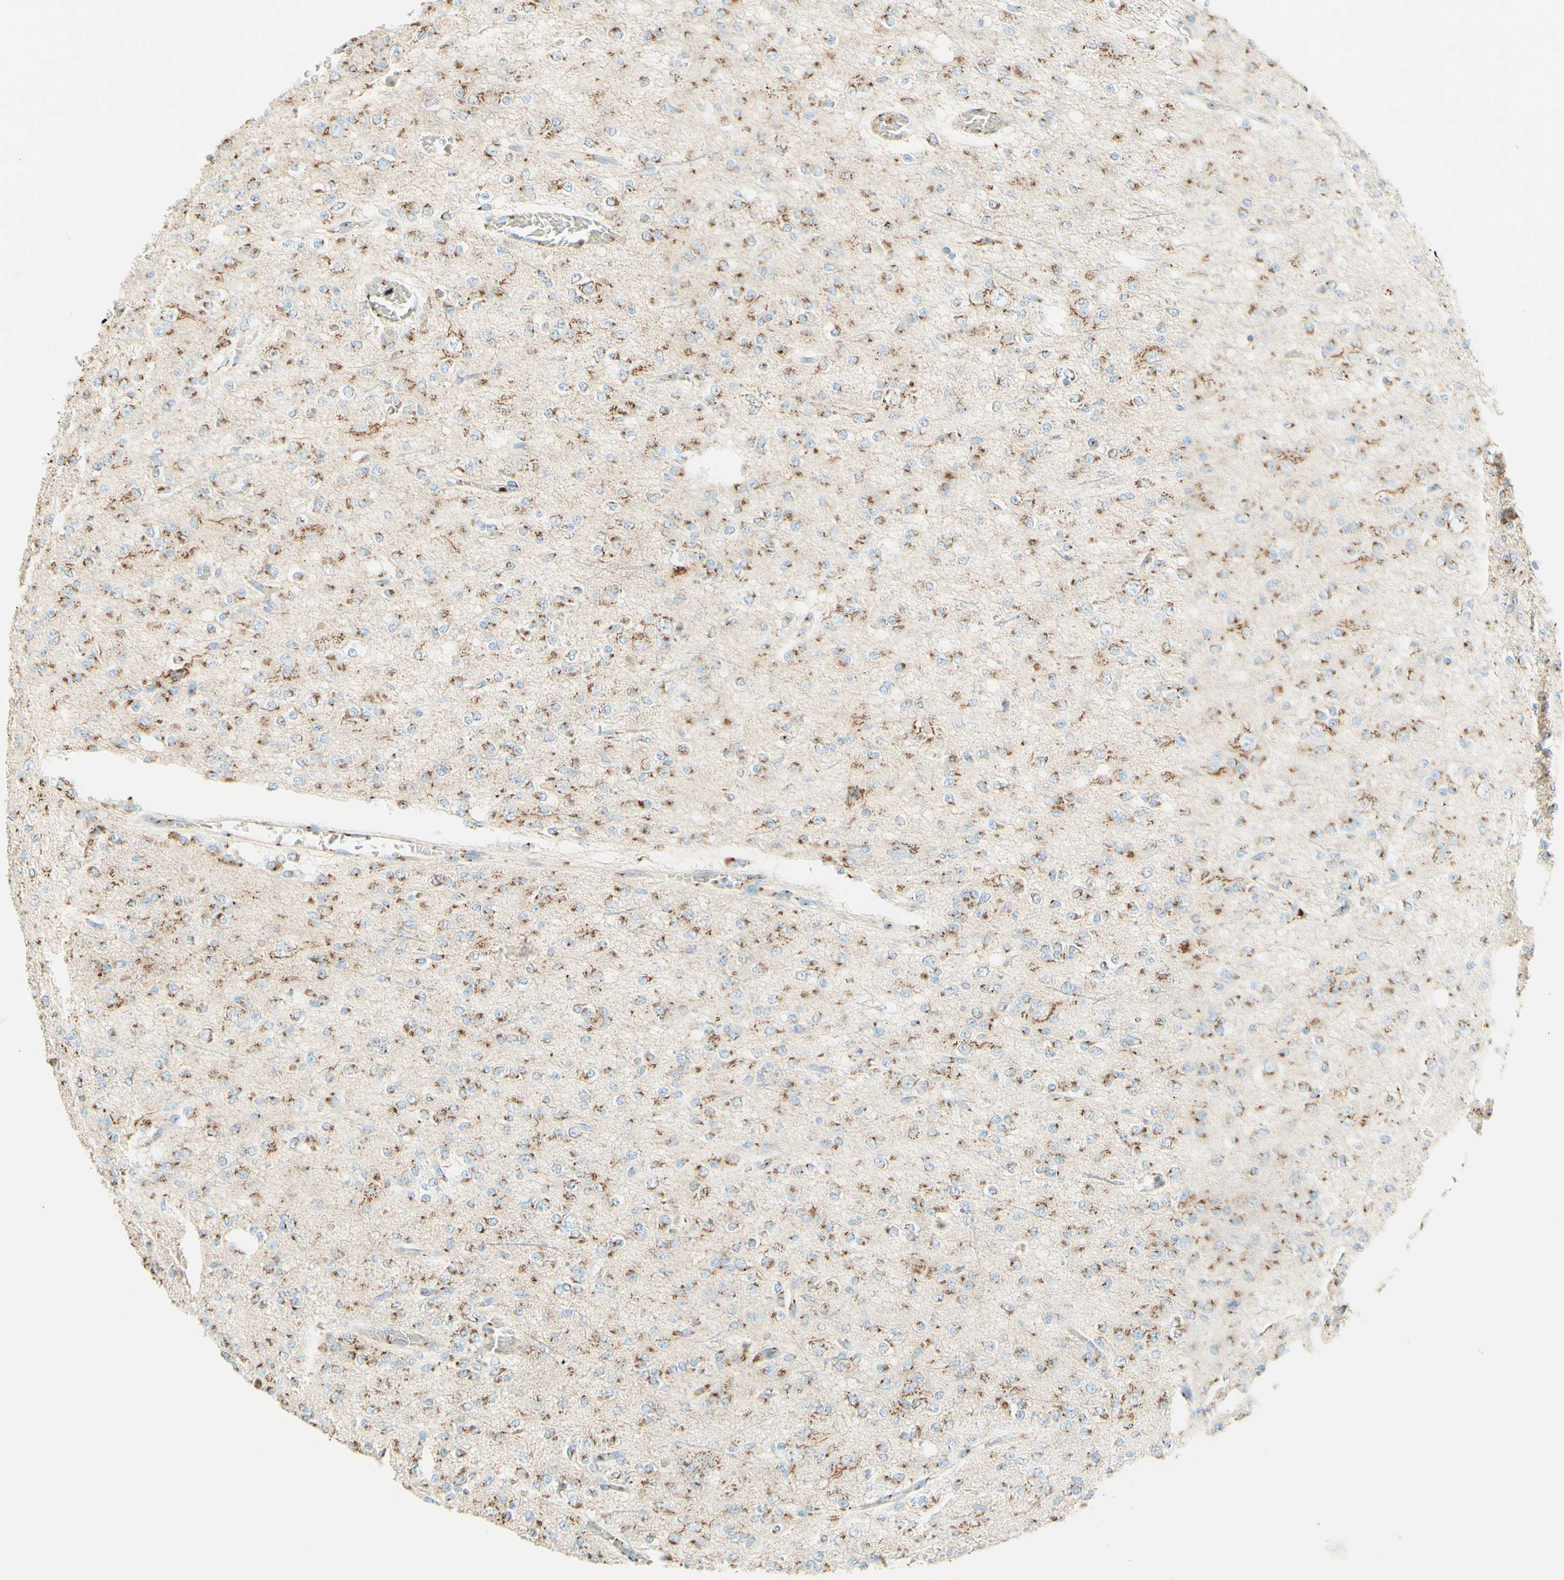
{"staining": {"intensity": "moderate", "quantity": ">75%", "location": "cytoplasmic/membranous"}, "tissue": "glioma", "cell_type": "Tumor cells", "image_type": "cancer", "snomed": [{"axis": "morphology", "description": "Glioma, malignant, Low grade"}, {"axis": "topography", "description": "Brain"}], "caption": "Moderate cytoplasmic/membranous protein expression is identified in about >75% of tumor cells in low-grade glioma (malignant).", "gene": "GOLGB1", "patient": {"sex": "male", "age": 38}}